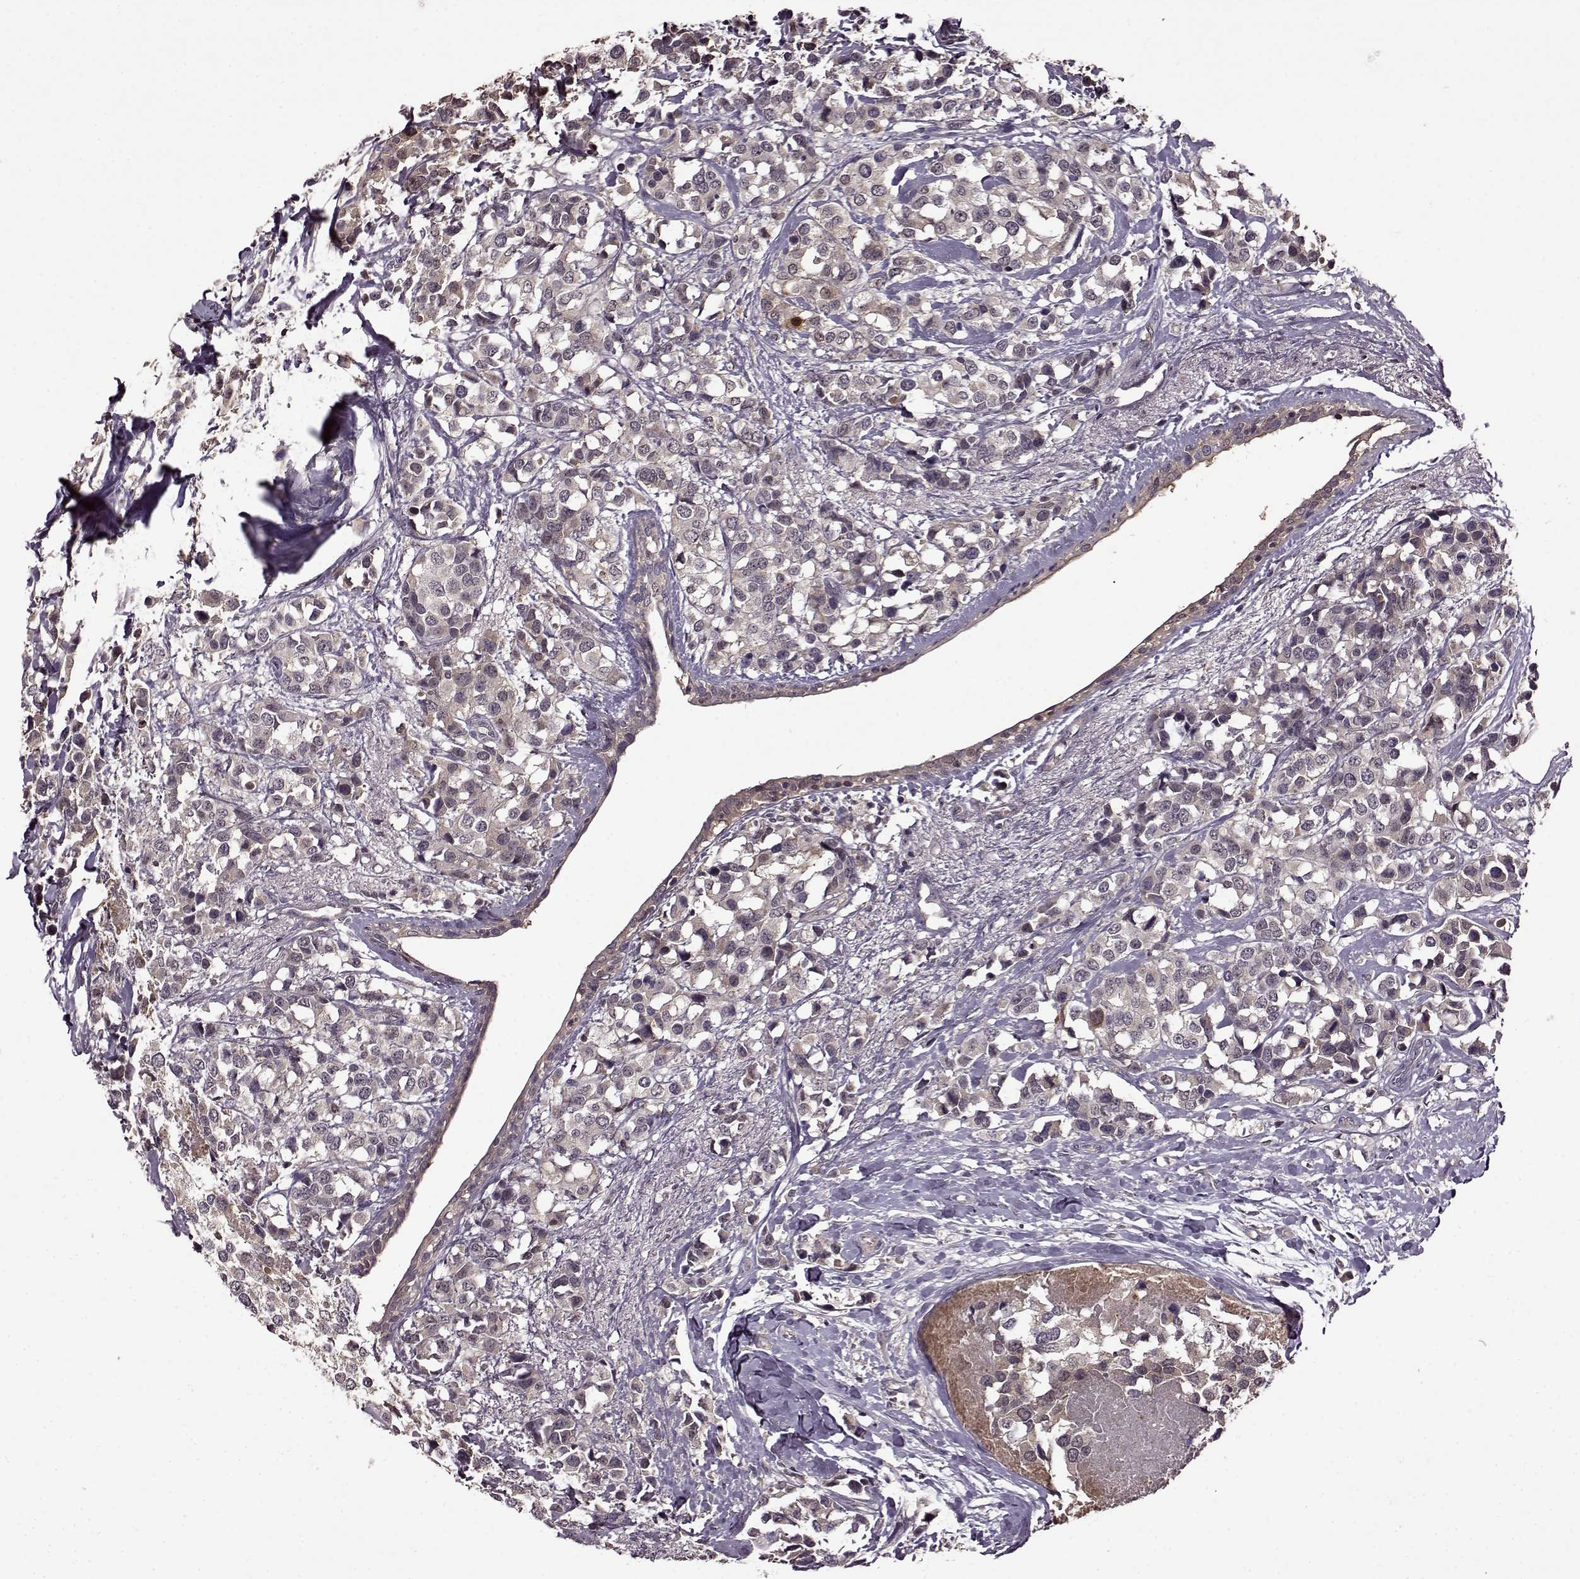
{"staining": {"intensity": "negative", "quantity": "none", "location": "none"}, "tissue": "breast cancer", "cell_type": "Tumor cells", "image_type": "cancer", "snomed": [{"axis": "morphology", "description": "Lobular carcinoma"}, {"axis": "topography", "description": "Breast"}], "caption": "The IHC image has no significant staining in tumor cells of lobular carcinoma (breast) tissue.", "gene": "MAIP1", "patient": {"sex": "female", "age": 59}}